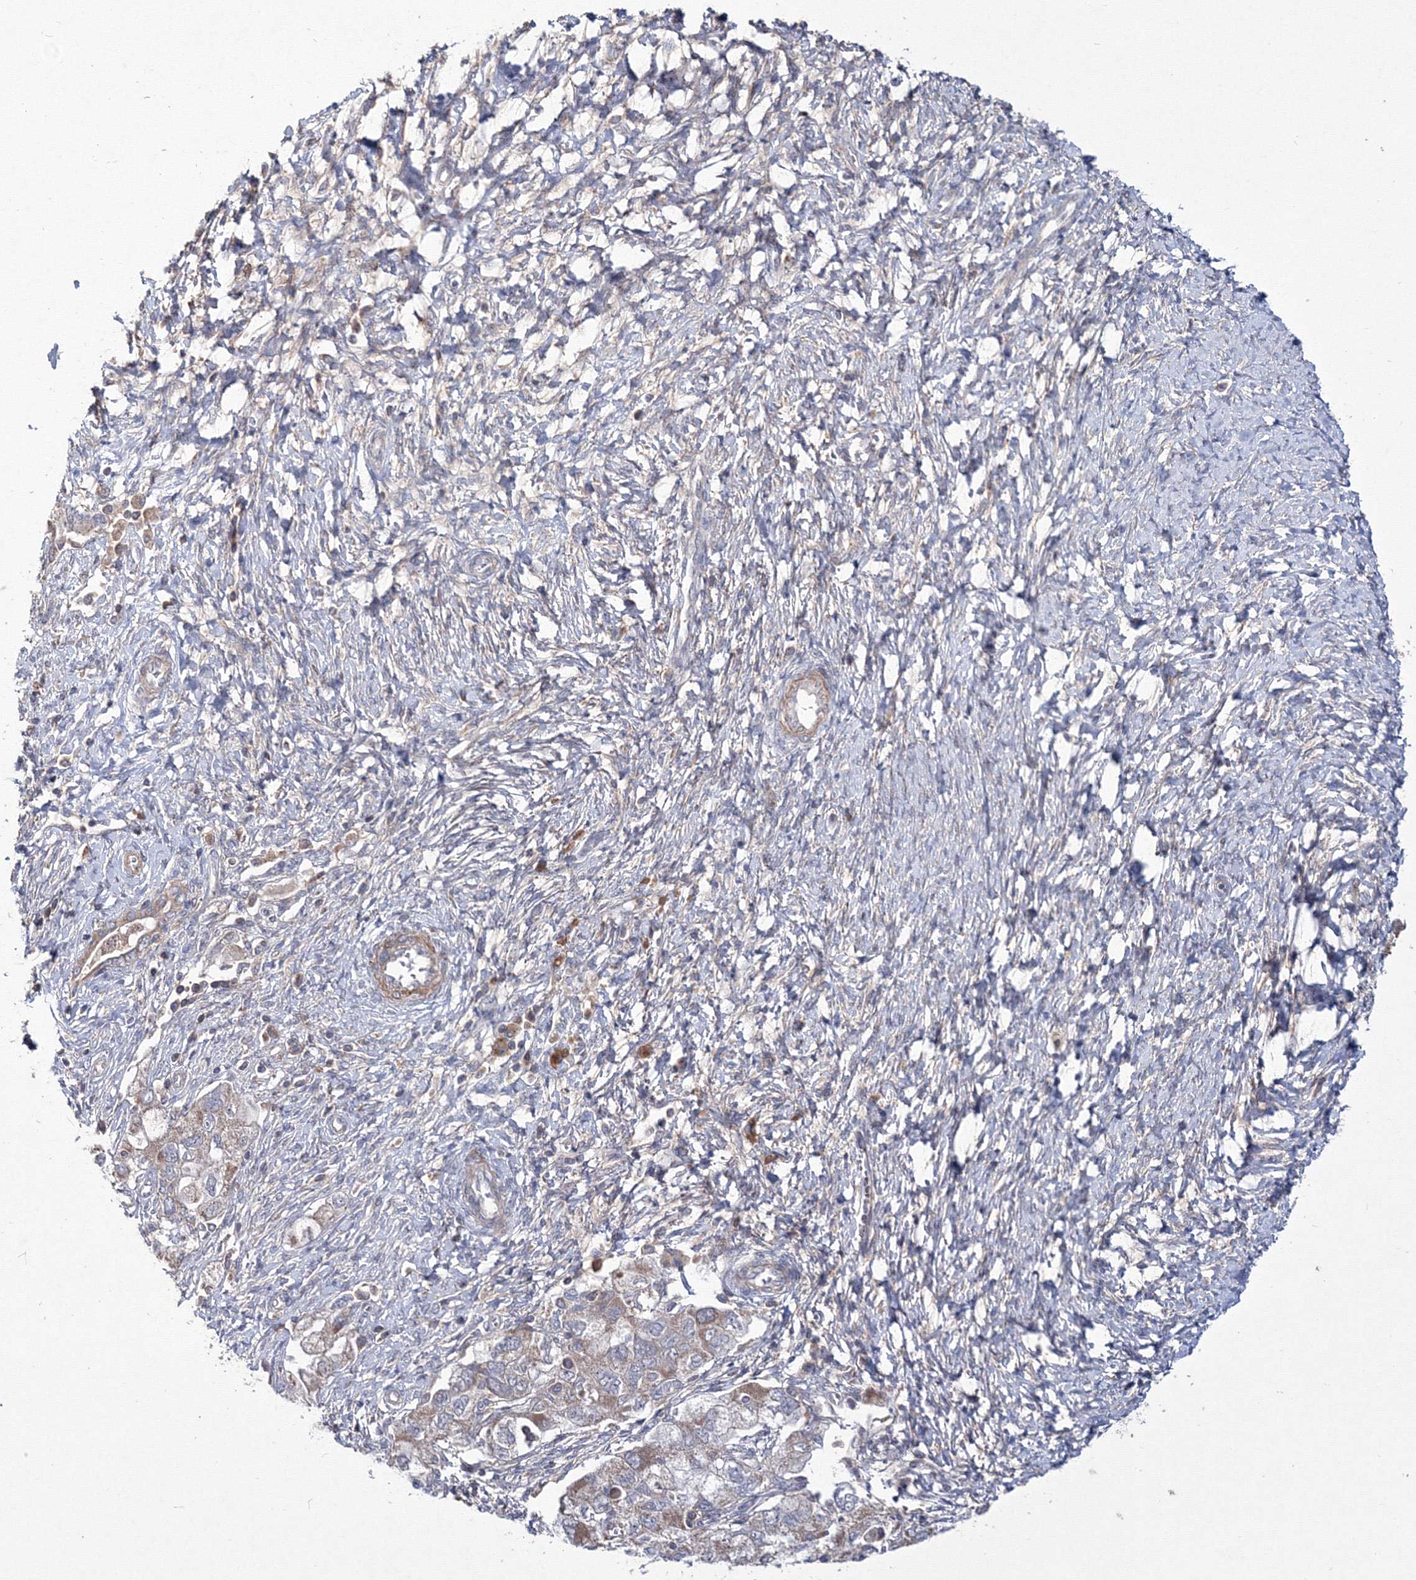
{"staining": {"intensity": "negative", "quantity": "none", "location": "none"}, "tissue": "ovarian cancer", "cell_type": "Tumor cells", "image_type": "cancer", "snomed": [{"axis": "morphology", "description": "Carcinoma, NOS"}, {"axis": "morphology", "description": "Cystadenocarcinoma, serous, NOS"}, {"axis": "topography", "description": "Ovary"}], "caption": "A high-resolution histopathology image shows immunohistochemistry (IHC) staining of ovarian cancer, which displays no significant positivity in tumor cells.", "gene": "PPP2R2B", "patient": {"sex": "female", "age": 69}}